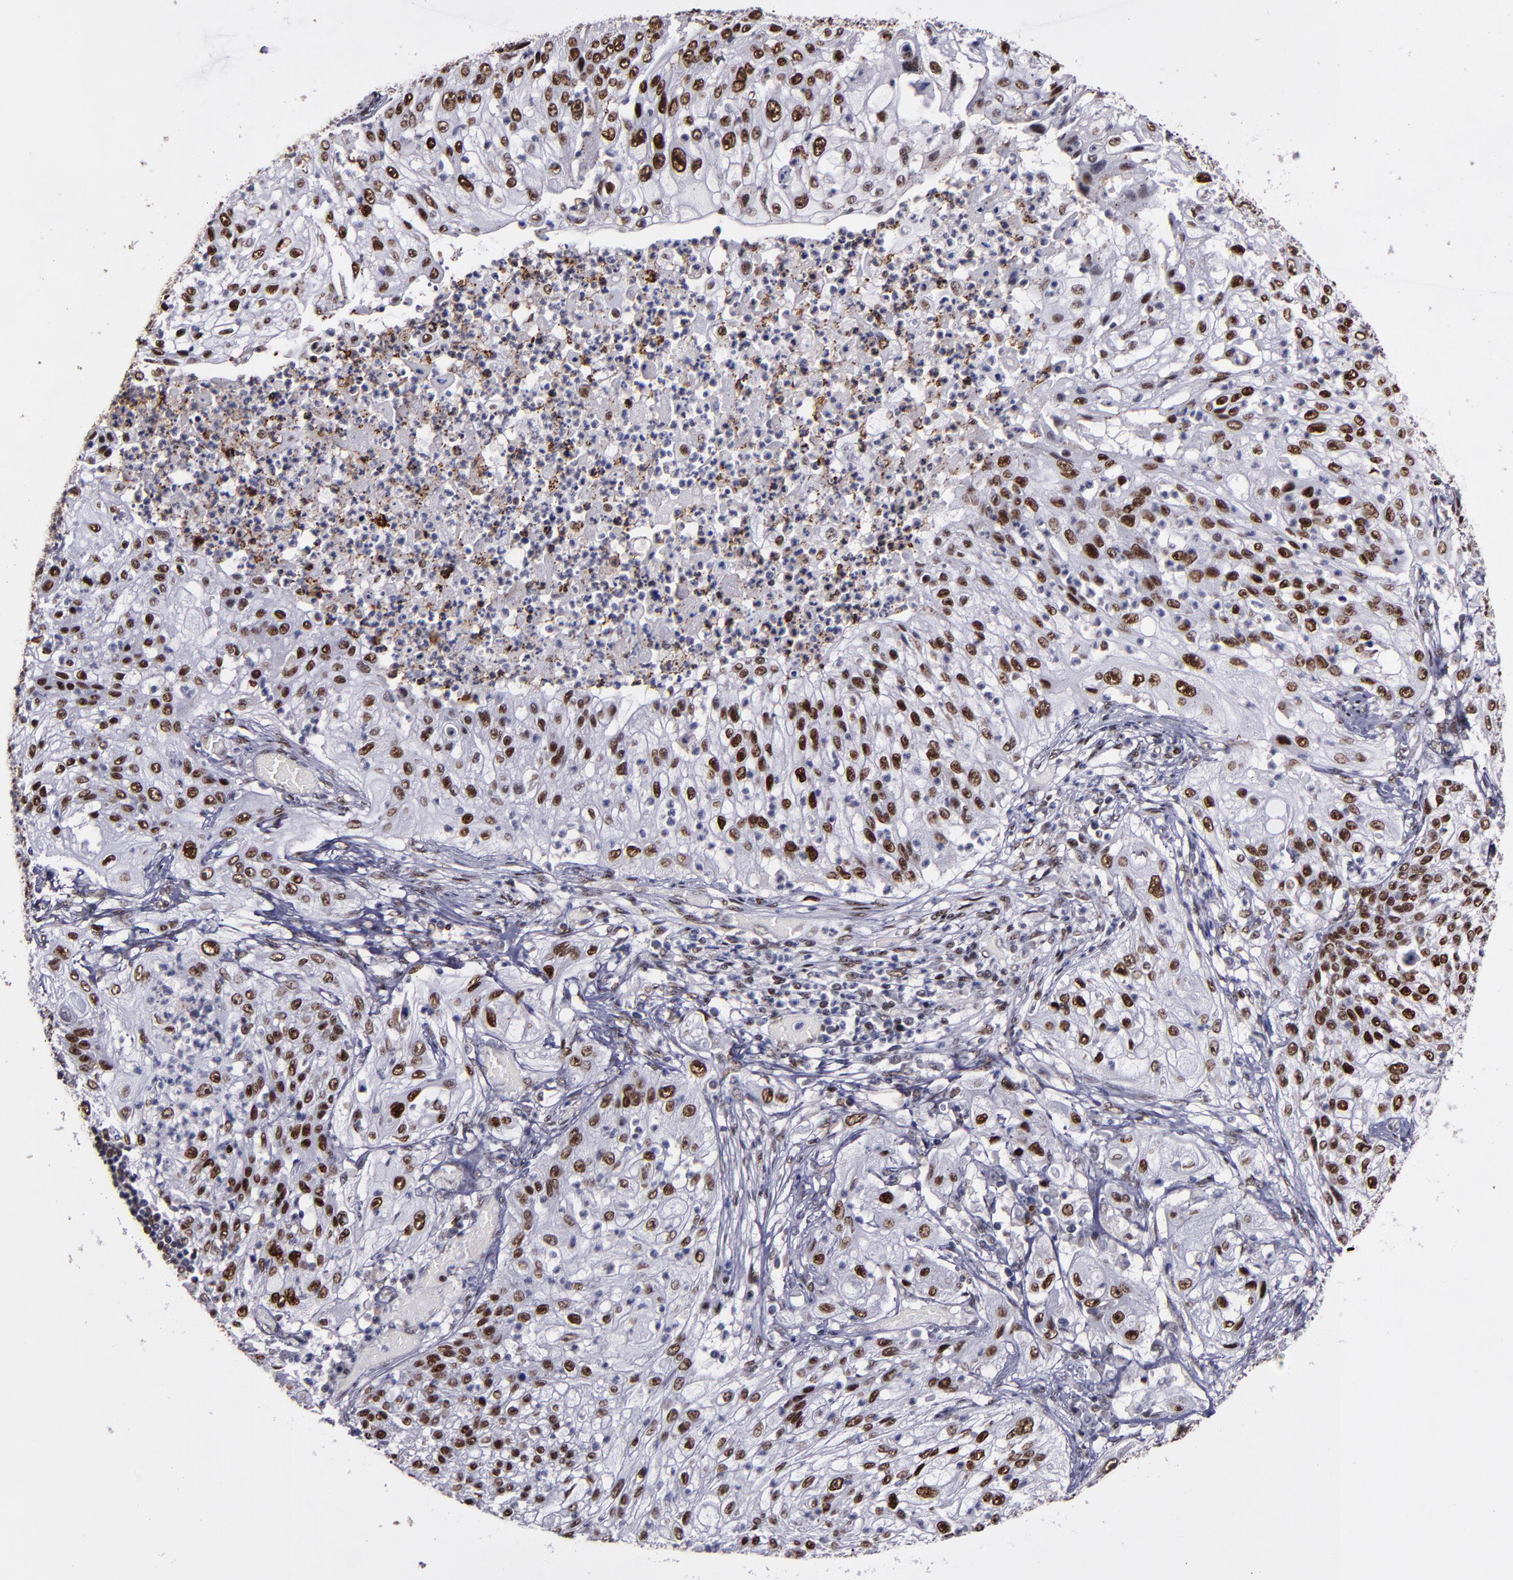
{"staining": {"intensity": "strong", "quantity": ">75%", "location": "nuclear"}, "tissue": "lung cancer", "cell_type": "Tumor cells", "image_type": "cancer", "snomed": [{"axis": "morphology", "description": "Inflammation, NOS"}, {"axis": "morphology", "description": "Squamous cell carcinoma, NOS"}, {"axis": "topography", "description": "Lymph node"}, {"axis": "topography", "description": "Soft tissue"}, {"axis": "topography", "description": "Lung"}], "caption": "Protein analysis of lung squamous cell carcinoma tissue reveals strong nuclear expression in about >75% of tumor cells.", "gene": "PPP4R3A", "patient": {"sex": "male", "age": 66}}